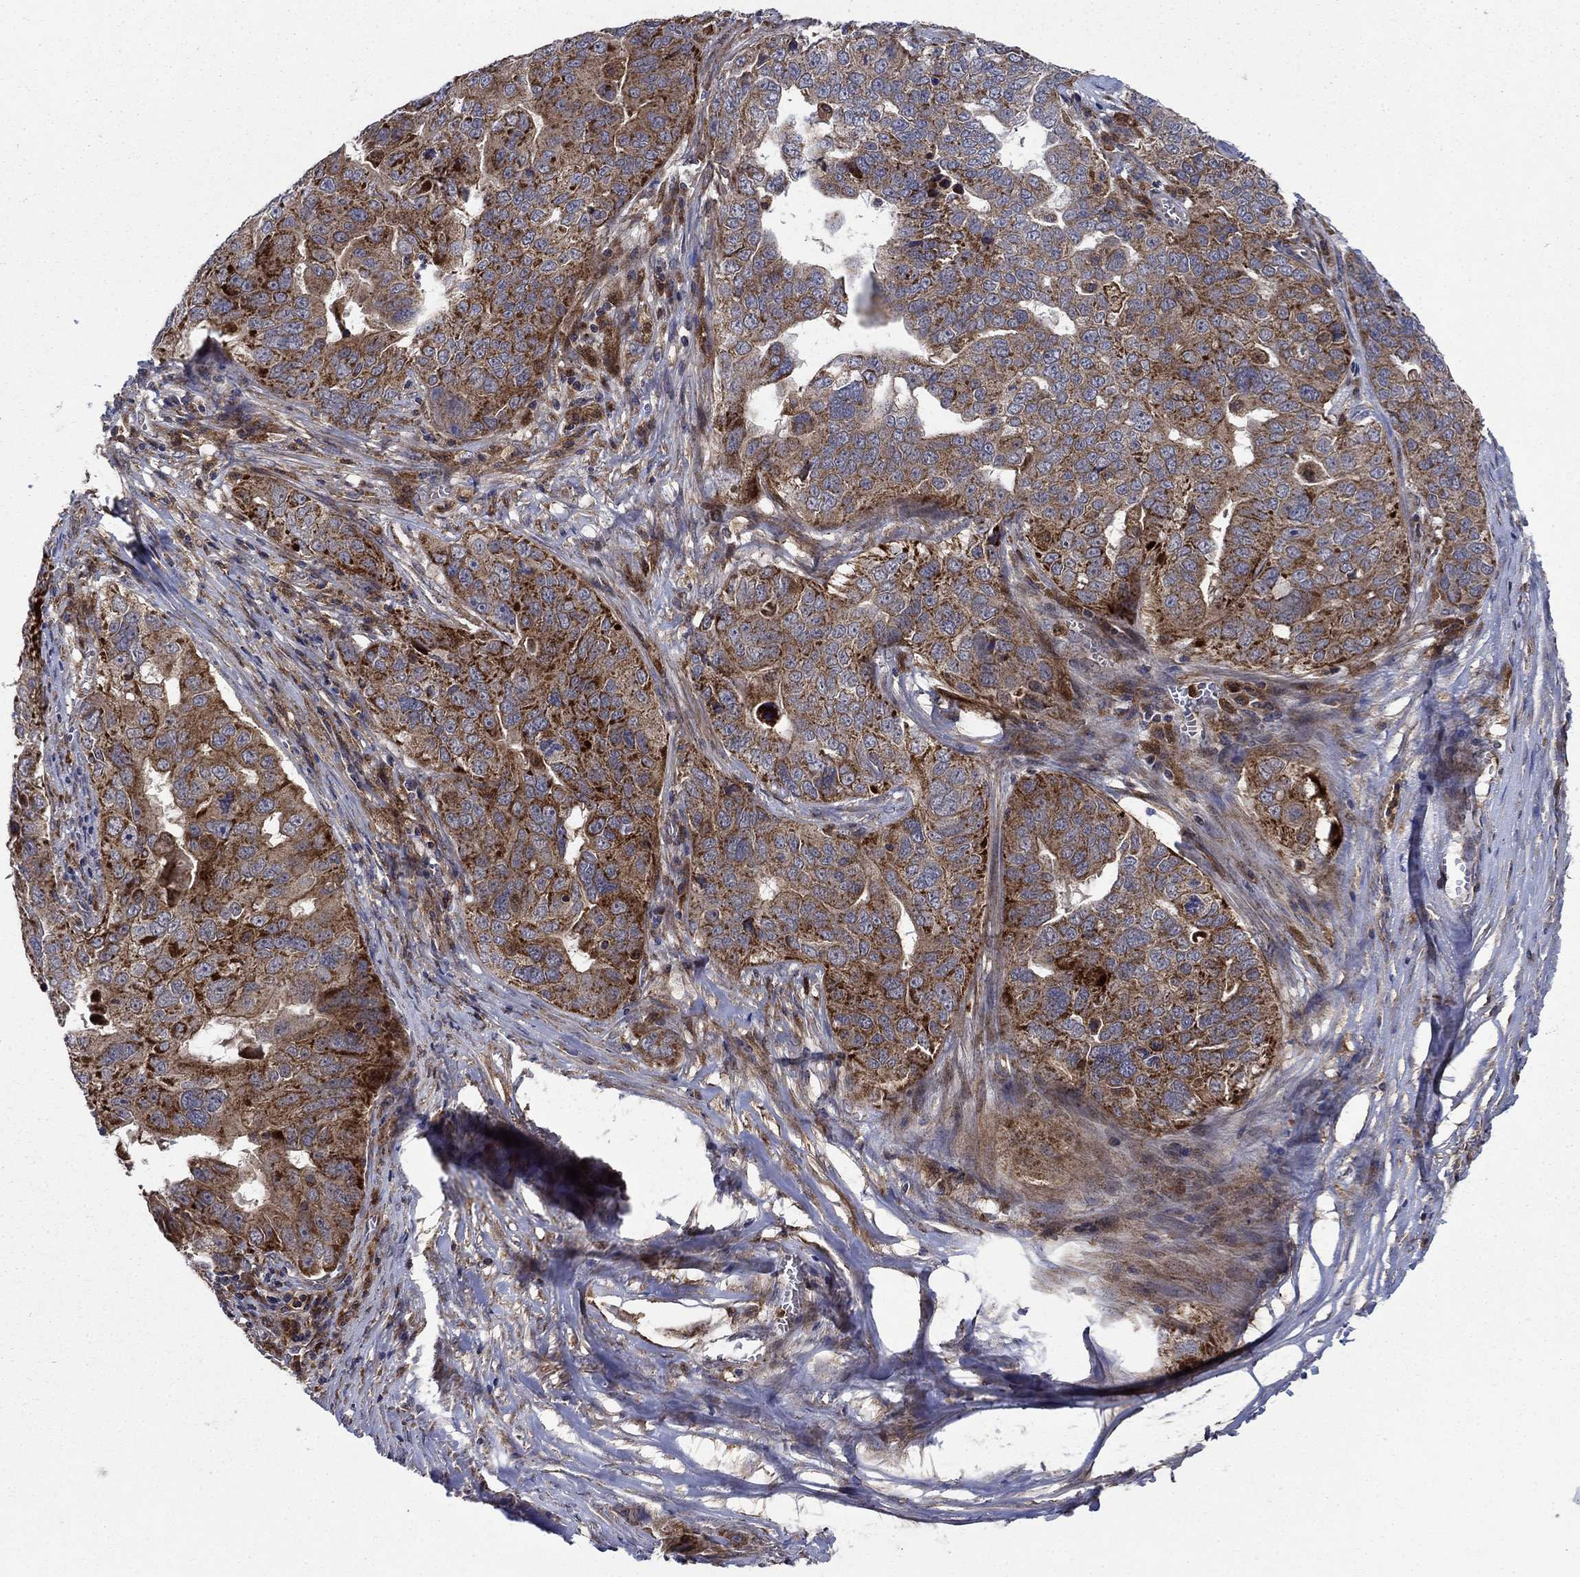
{"staining": {"intensity": "strong", "quantity": "25%-75%", "location": "cytoplasmic/membranous"}, "tissue": "ovarian cancer", "cell_type": "Tumor cells", "image_type": "cancer", "snomed": [{"axis": "morphology", "description": "Carcinoma, endometroid"}, {"axis": "topography", "description": "Soft tissue"}, {"axis": "topography", "description": "Ovary"}], "caption": "Endometroid carcinoma (ovarian) stained with a protein marker exhibits strong staining in tumor cells.", "gene": "RNF19B", "patient": {"sex": "female", "age": 52}}